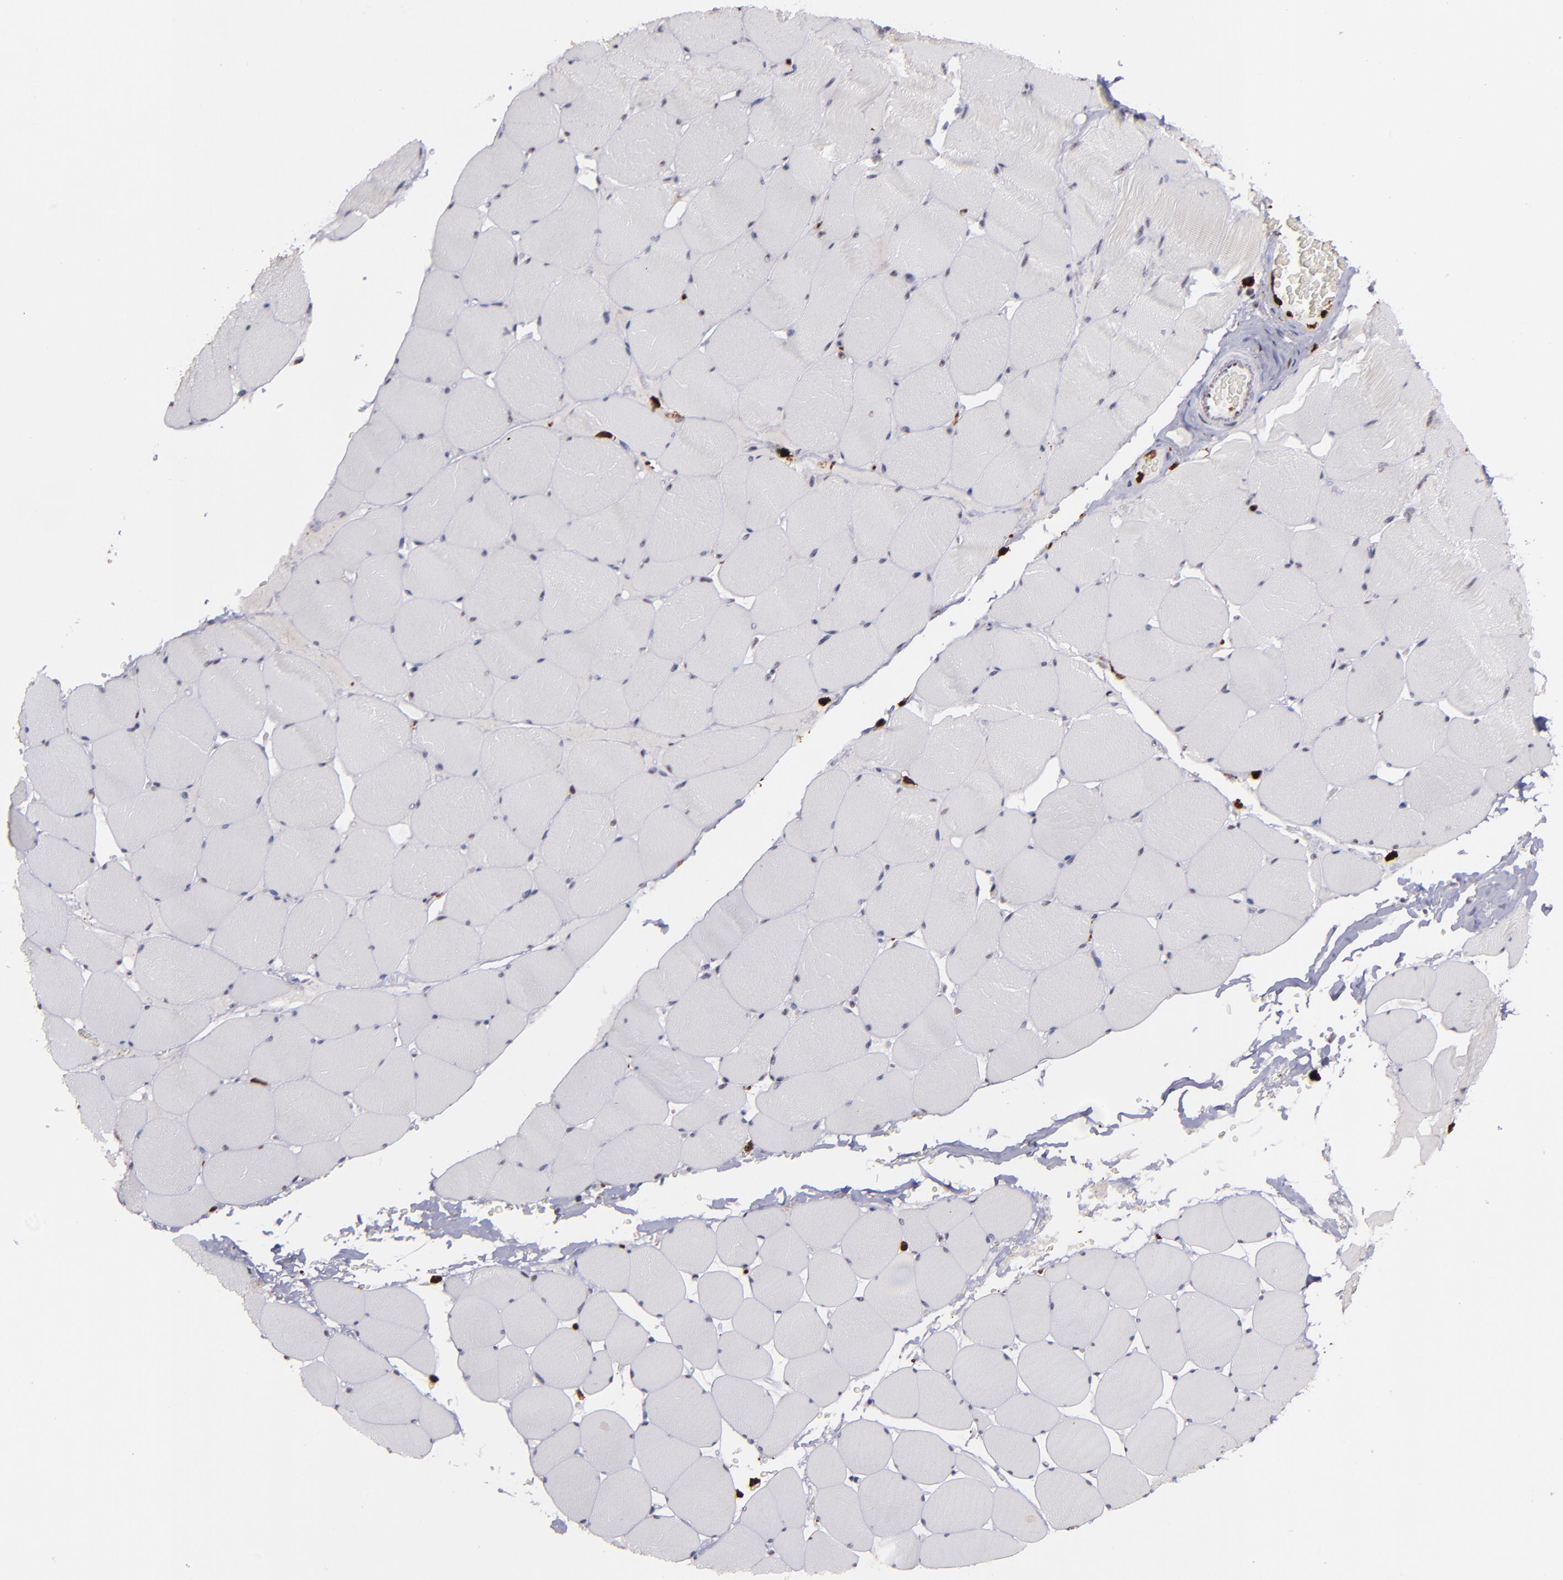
{"staining": {"intensity": "negative", "quantity": "none", "location": "none"}, "tissue": "skeletal muscle", "cell_type": "Myocytes", "image_type": "normal", "snomed": [{"axis": "morphology", "description": "Normal tissue, NOS"}, {"axis": "topography", "description": "Skeletal muscle"}], "caption": "IHC micrograph of benign human skeletal muscle stained for a protein (brown), which reveals no positivity in myocytes. The staining is performed using DAB (3,3'-diaminobenzidine) brown chromogen with nuclei counter-stained in using hematoxylin.", "gene": "NCF2", "patient": {"sex": "male", "age": 62}}